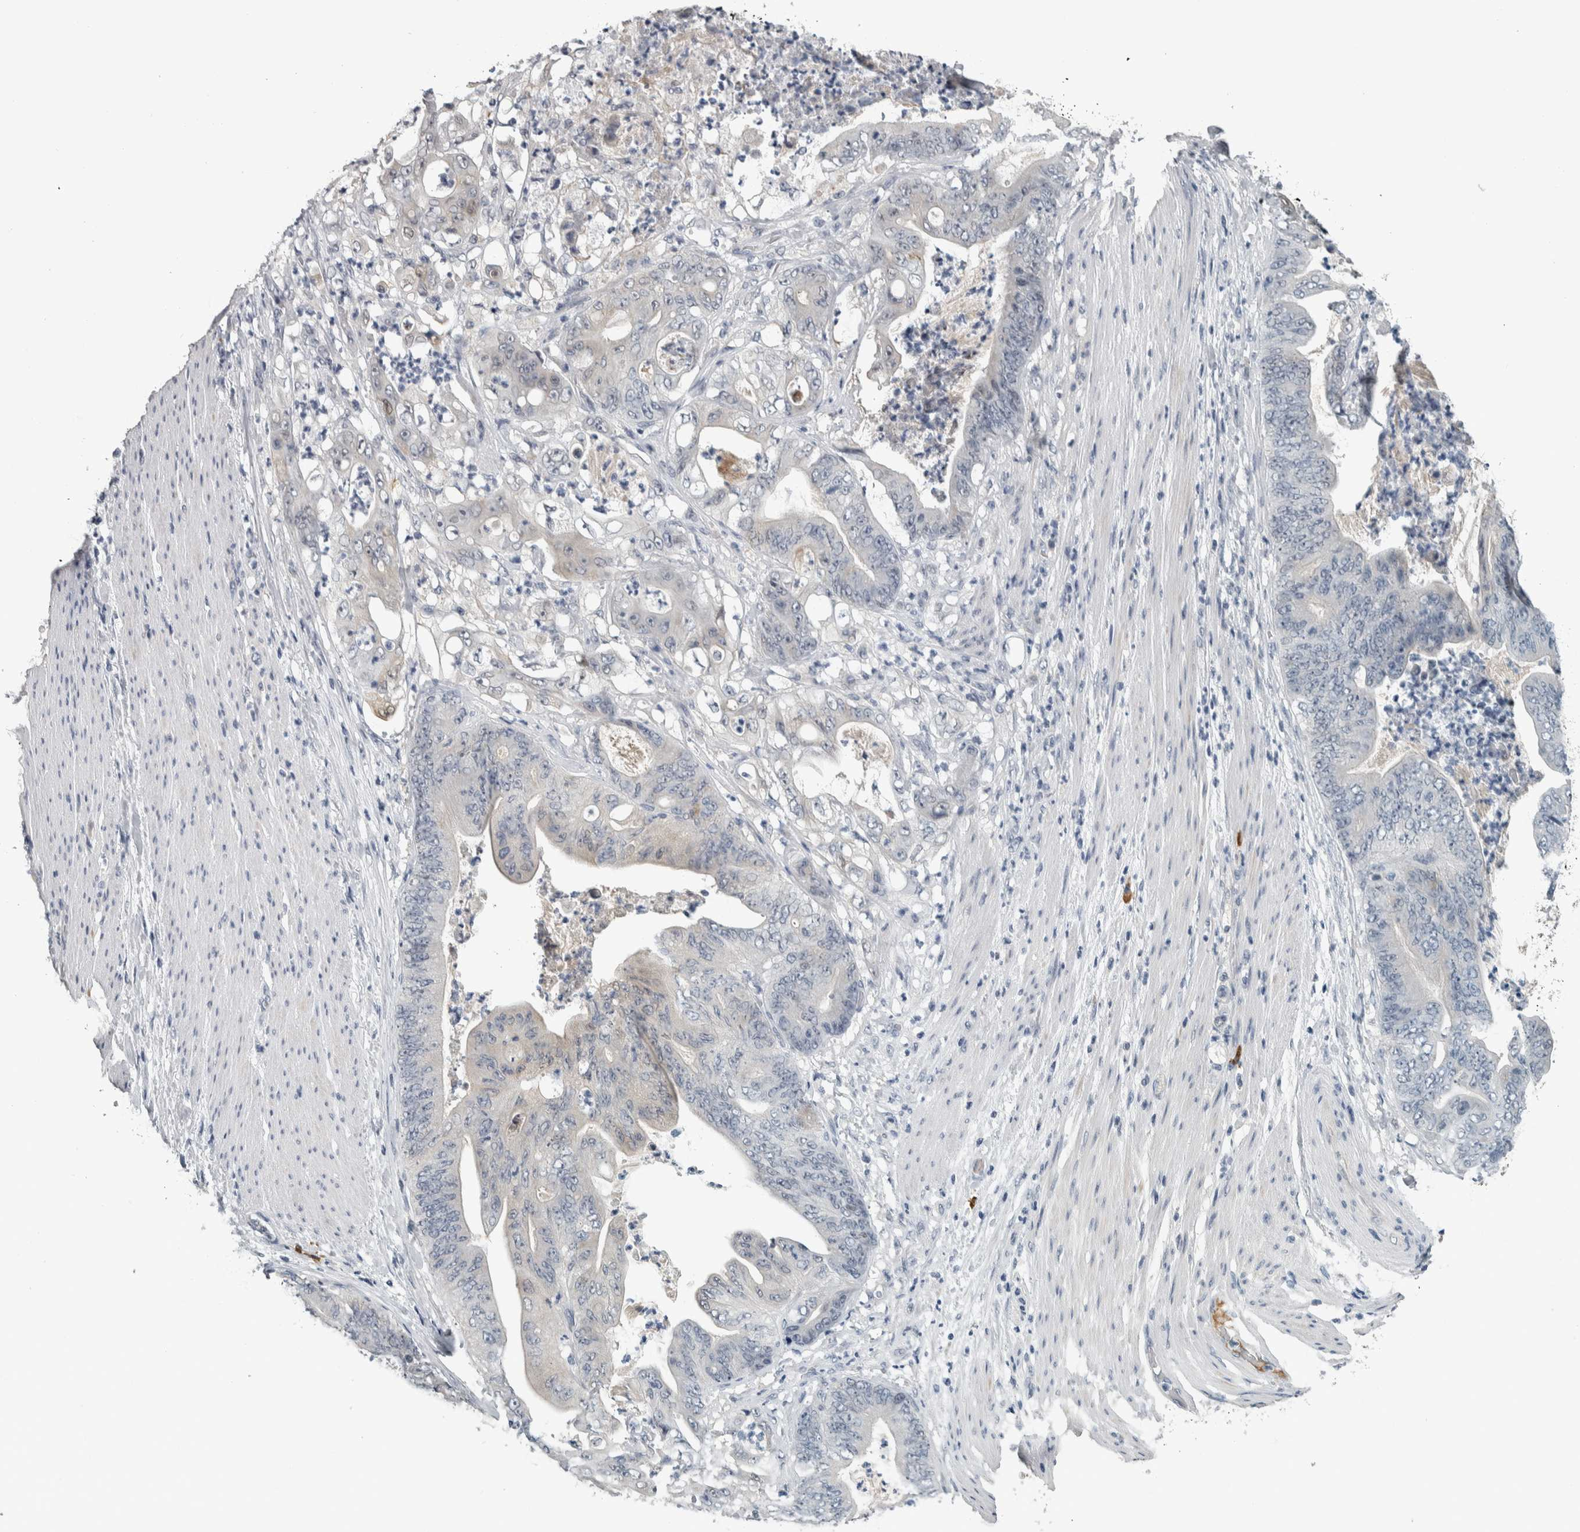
{"staining": {"intensity": "negative", "quantity": "none", "location": "none"}, "tissue": "stomach cancer", "cell_type": "Tumor cells", "image_type": "cancer", "snomed": [{"axis": "morphology", "description": "Adenocarcinoma, NOS"}, {"axis": "topography", "description": "Stomach"}], "caption": "Immunohistochemistry (IHC) photomicrograph of human stomach adenocarcinoma stained for a protein (brown), which exhibits no staining in tumor cells.", "gene": "CAVIN4", "patient": {"sex": "female", "age": 73}}